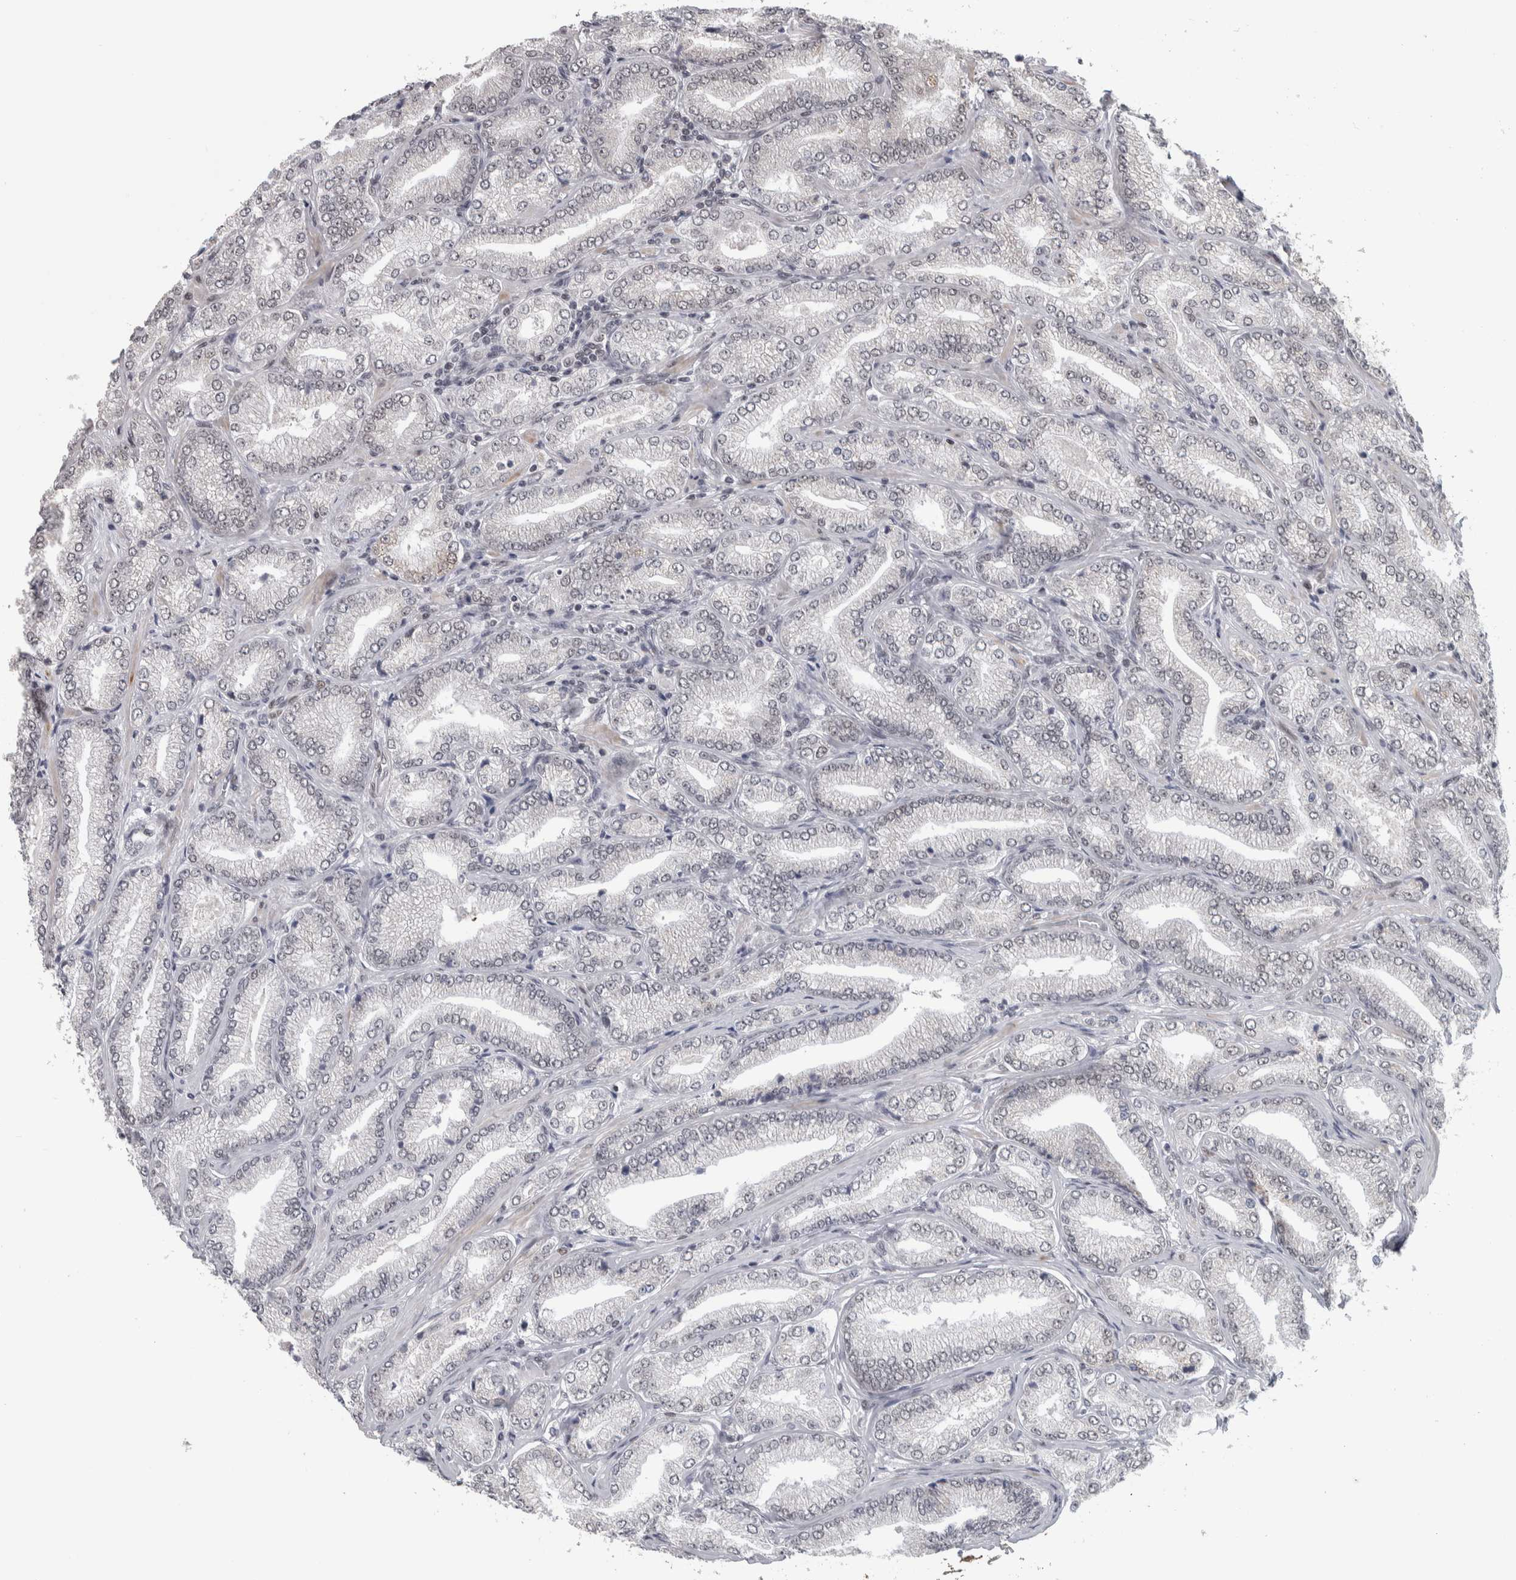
{"staining": {"intensity": "negative", "quantity": "none", "location": "none"}, "tissue": "prostate cancer", "cell_type": "Tumor cells", "image_type": "cancer", "snomed": [{"axis": "morphology", "description": "Adenocarcinoma, Low grade"}, {"axis": "topography", "description": "Prostate"}], "caption": "Histopathology image shows no significant protein positivity in tumor cells of prostate low-grade adenocarcinoma.", "gene": "HEXIM2", "patient": {"sex": "male", "age": 62}}